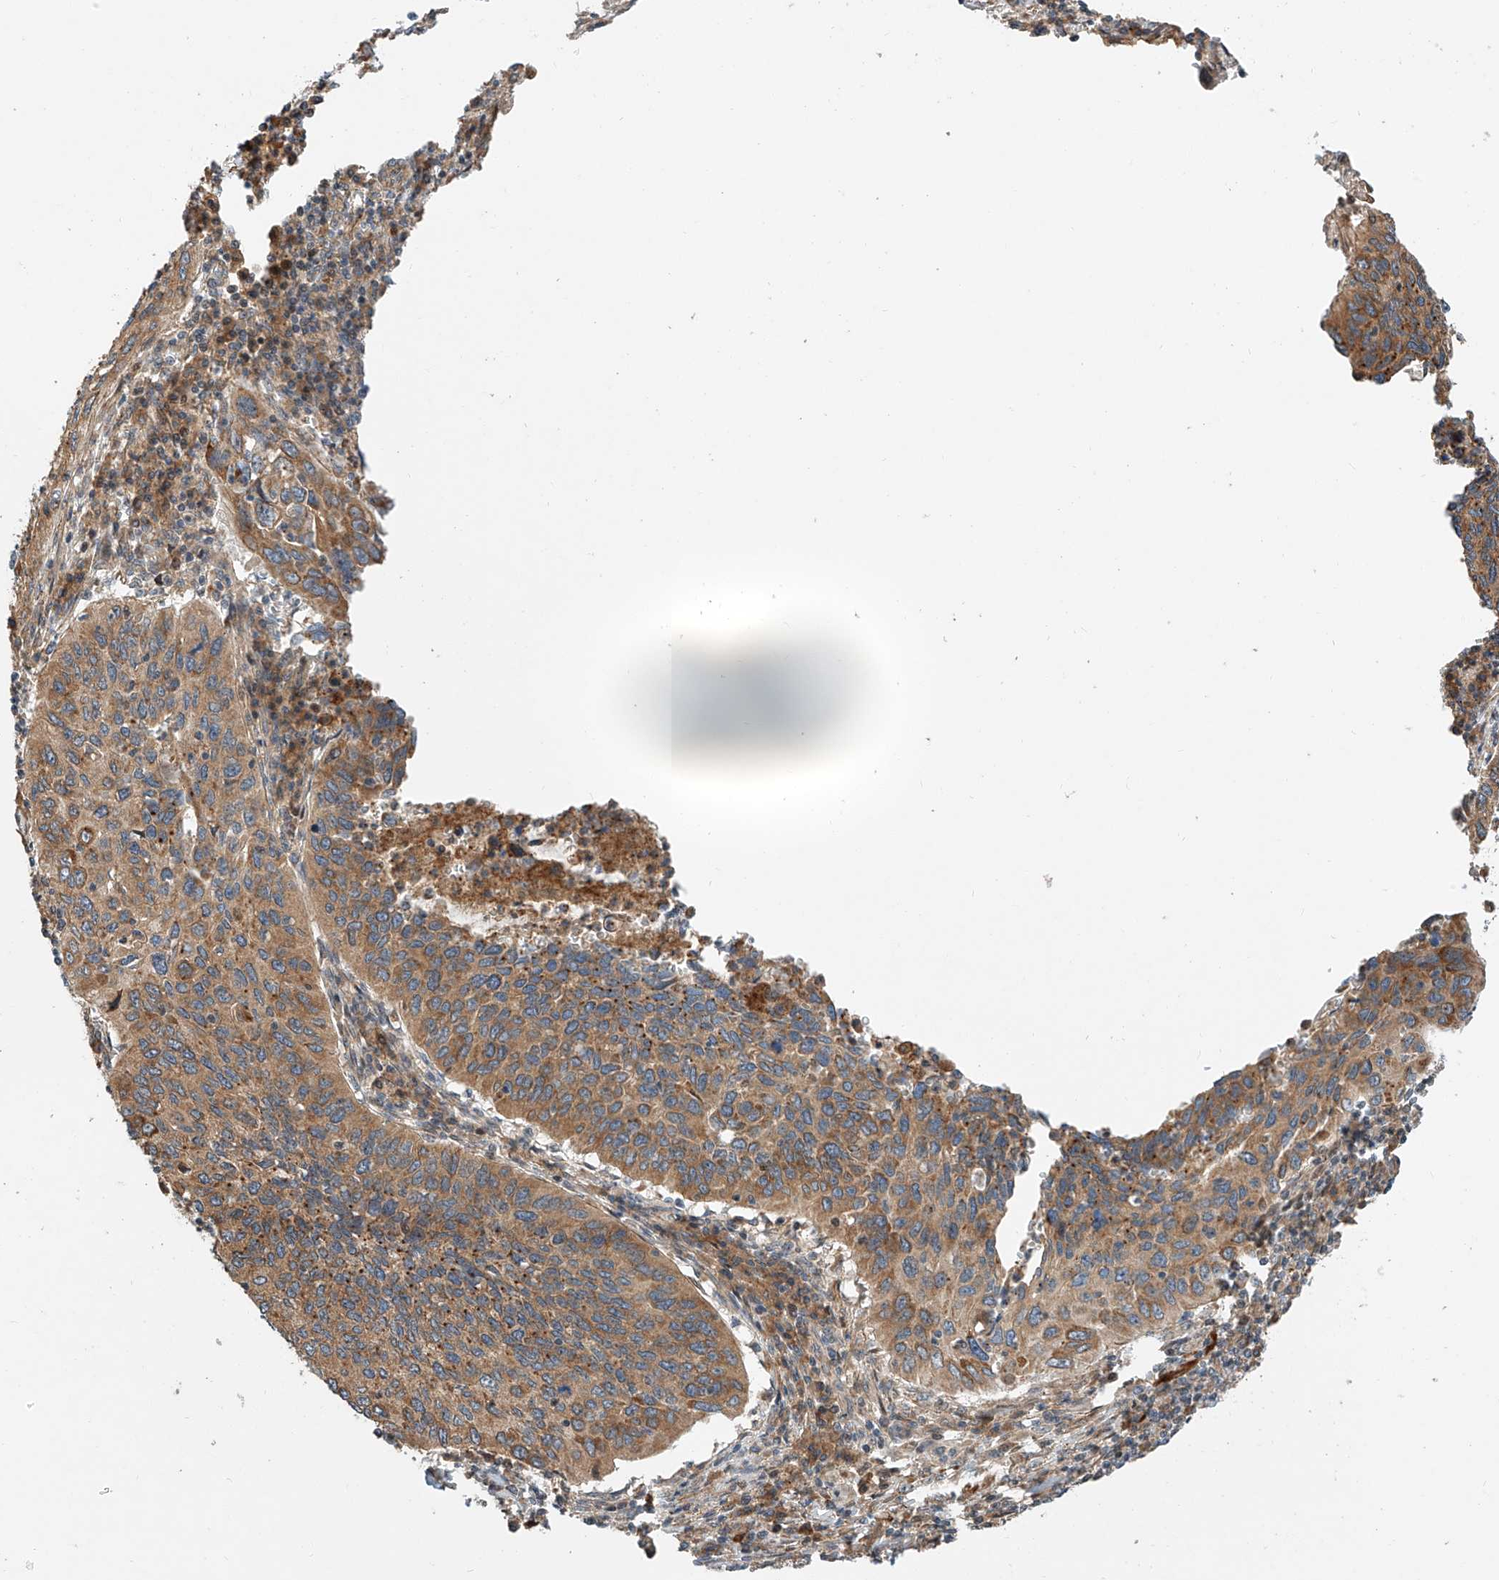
{"staining": {"intensity": "moderate", "quantity": ">75%", "location": "cytoplasmic/membranous"}, "tissue": "cervical cancer", "cell_type": "Tumor cells", "image_type": "cancer", "snomed": [{"axis": "morphology", "description": "Squamous cell carcinoma, NOS"}, {"axis": "topography", "description": "Cervix"}], "caption": "Protein staining reveals moderate cytoplasmic/membranous staining in about >75% of tumor cells in cervical squamous cell carcinoma.", "gene": "CPAMD8", "patient": {"sex": "female", "age": 38}}